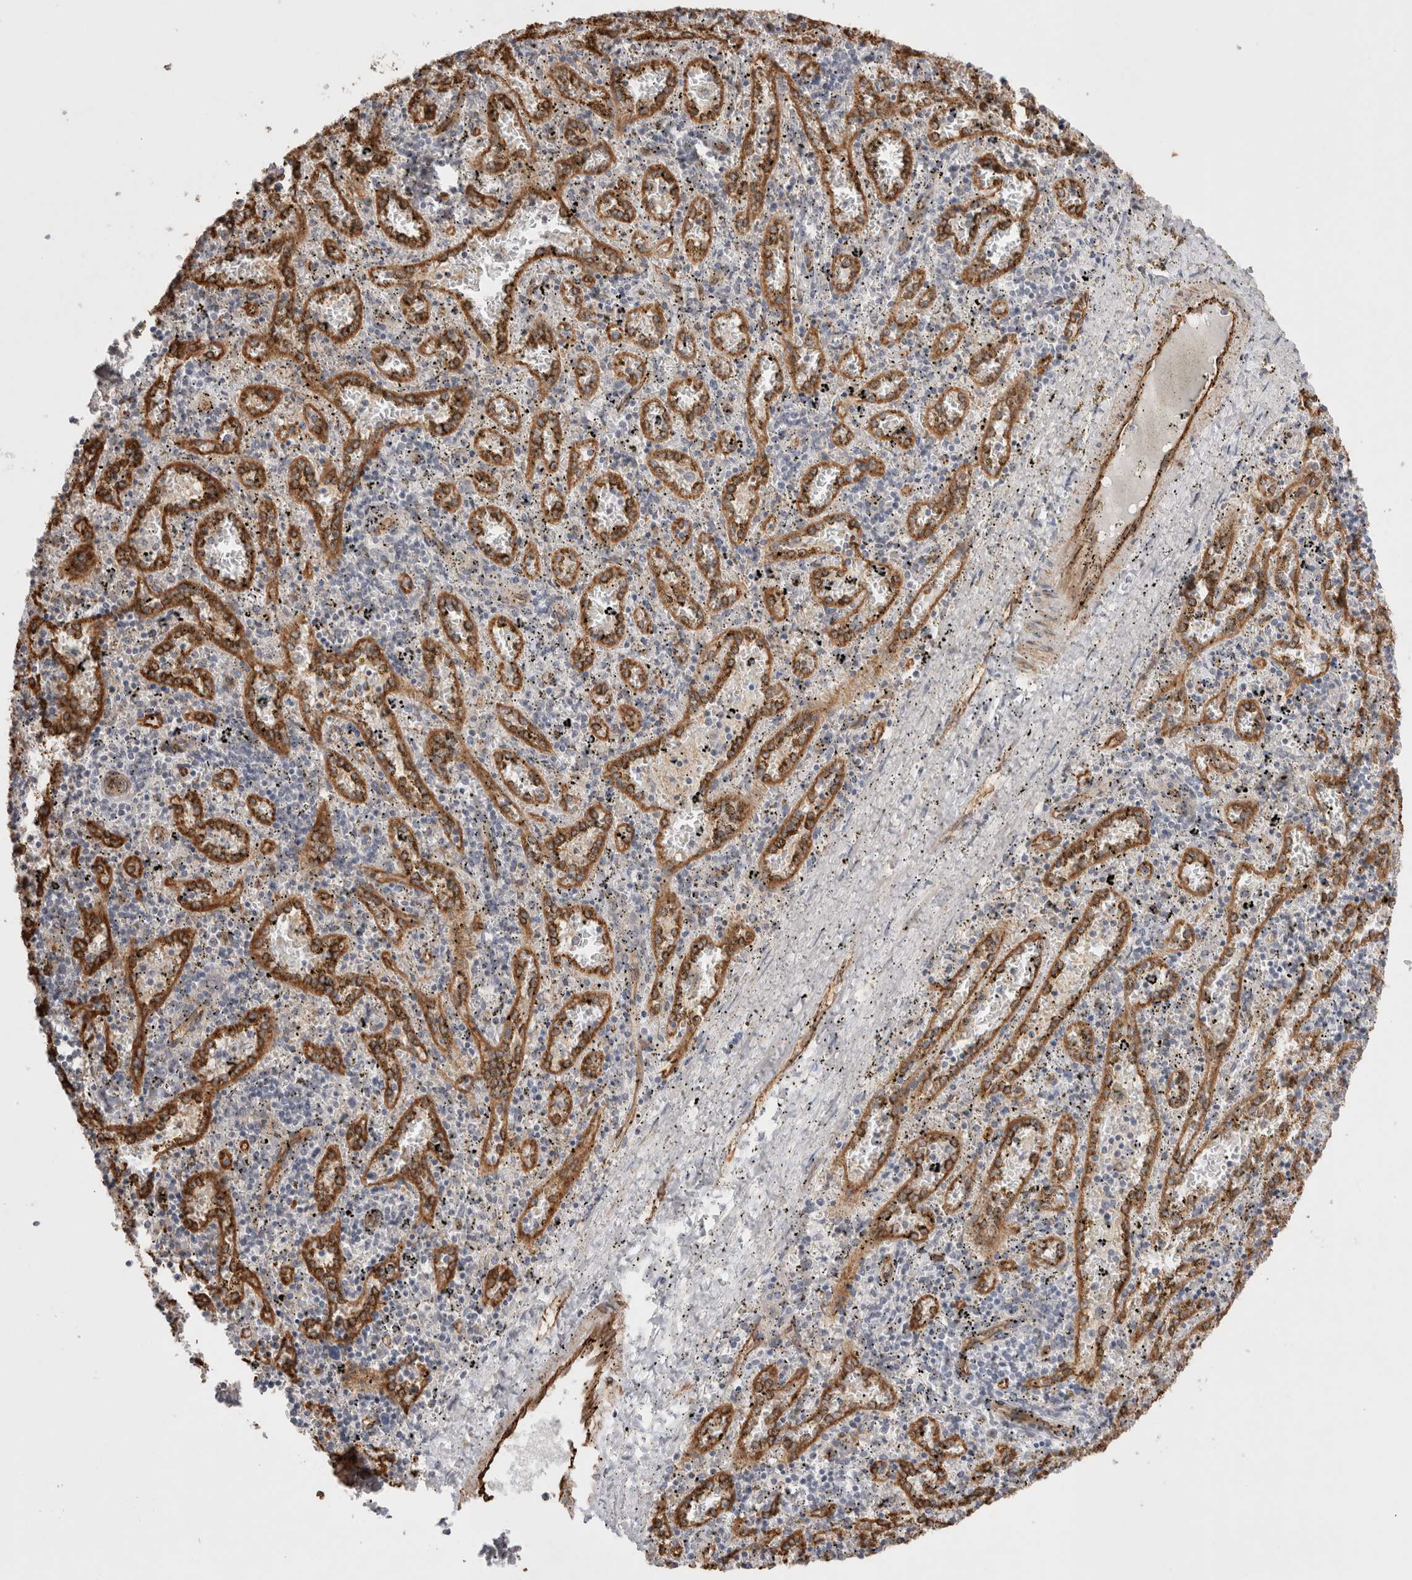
{"staining": {"intensity": "negative", "quantity": "none", "location": "none"}, "tissue": "spleen", "cell_type": "Cells in red pulp", "image_type": "normal", "snomed": [{"axis": "morphology", "description": "Normal tissue, NOS"}, {"axis": "topography", "description": "Spleen"}], "caption": "This histopathology image is of benign spleen stained with IHC to label a protein in brown with the nuclei are counter-stained blue. There is no staining in cells in red pulp. (DAB IHC, high magnification).", "gene": "CAAP1", "patient": {"sex": "male", "age": 11}}